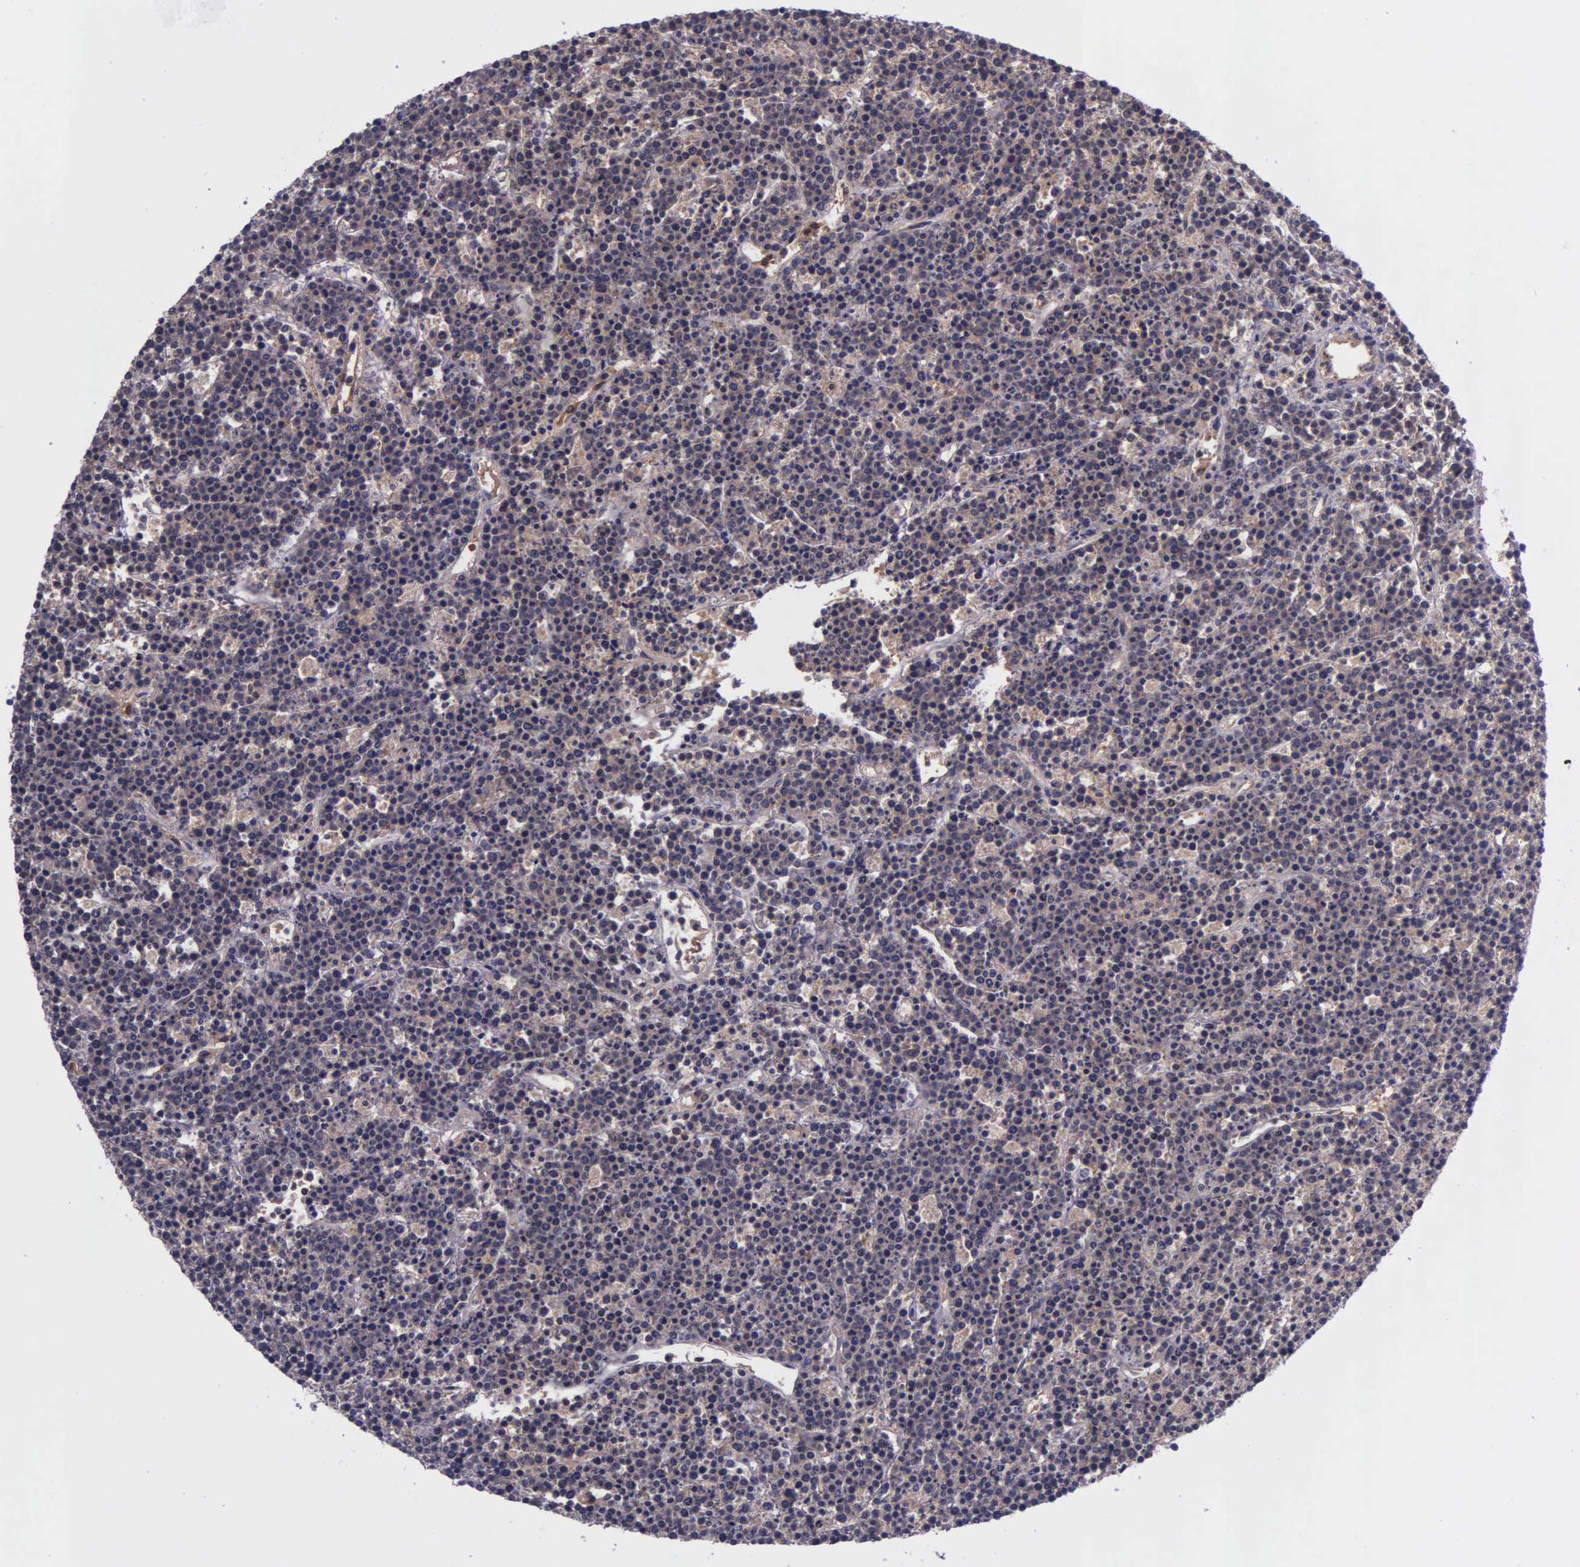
{"staining": {"intensity": "weak", "quantity": "25%-75%", "location": "cytoplasmic/membranous"}, "tissue": "lymphoma", "cell_type": "Tumor cells", "image_type": "cancer", "snomed": [{"axis": "morphology", "description": "Malignant lymphoma, non-Hodgkin's type, High grade"}, {"axis": "topography", "description": "Ovary"}], "caption": "Protein expression analysis of human lymphoma reveals weak cytoplasmic/membranous expression in approximately 25%-75% of tumor cells.", "gene": "GMPR2", "patient": {"sex": "female", "age": 56}}